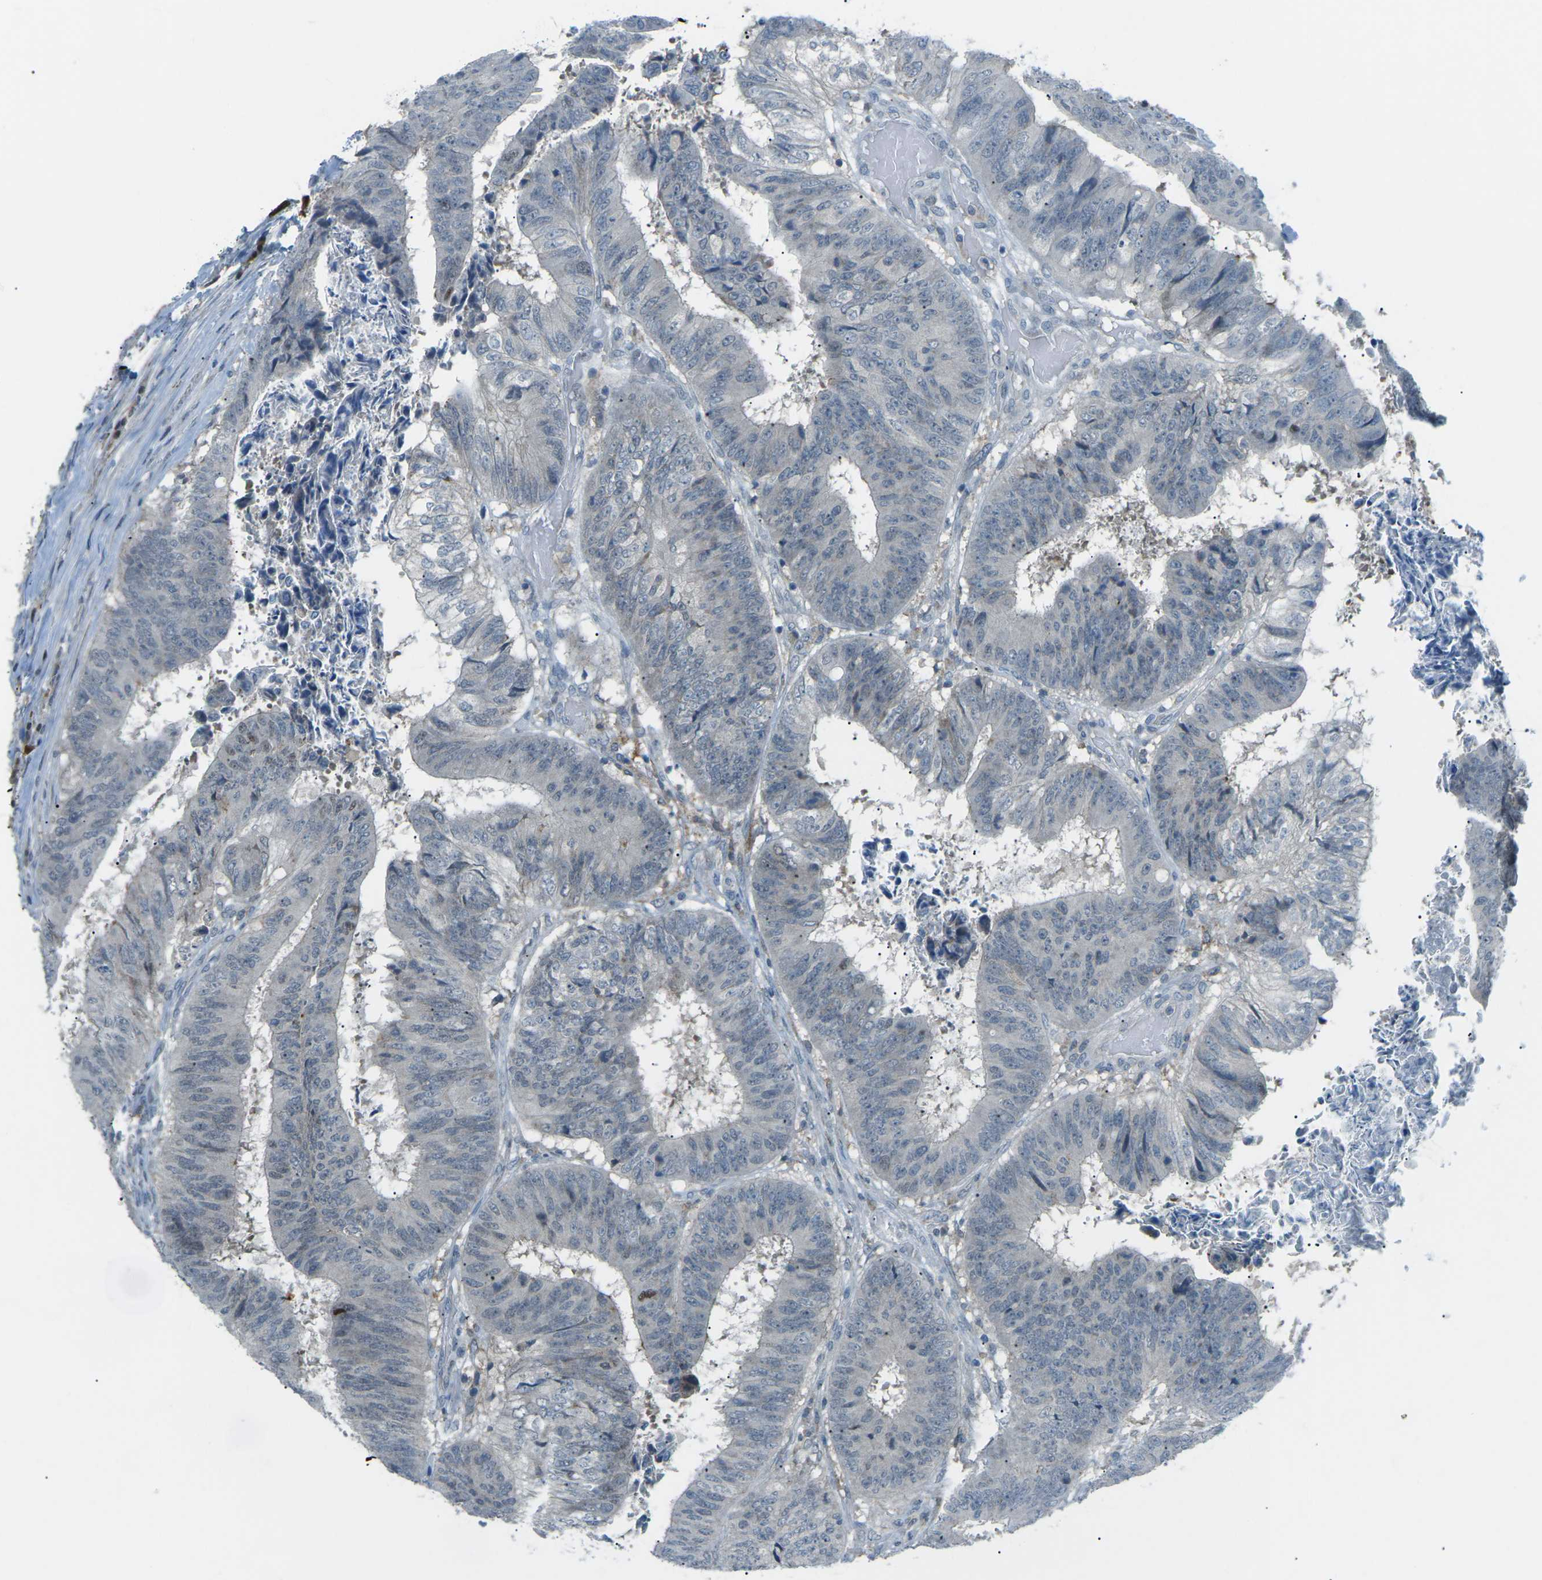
{"staining": {"intensity": "negative", "quantity": "none", "location": "none"}, "tissue": "colorectal cancer", "cell_type": "Tumor cells", "image_type": "cancer", "snomed": [{"axis": "morphology", "description": "Adenocarcinoma, NOS"}, {"axis": "topography", "description": "Rectum"}], "caption": "Adenocarcinoma (colorectal) was stained to show a protein in brown. There is no significant positivity in tumor cells.", "gene": "PRKCA", "patient": {"sex": "male", "age": 72}}